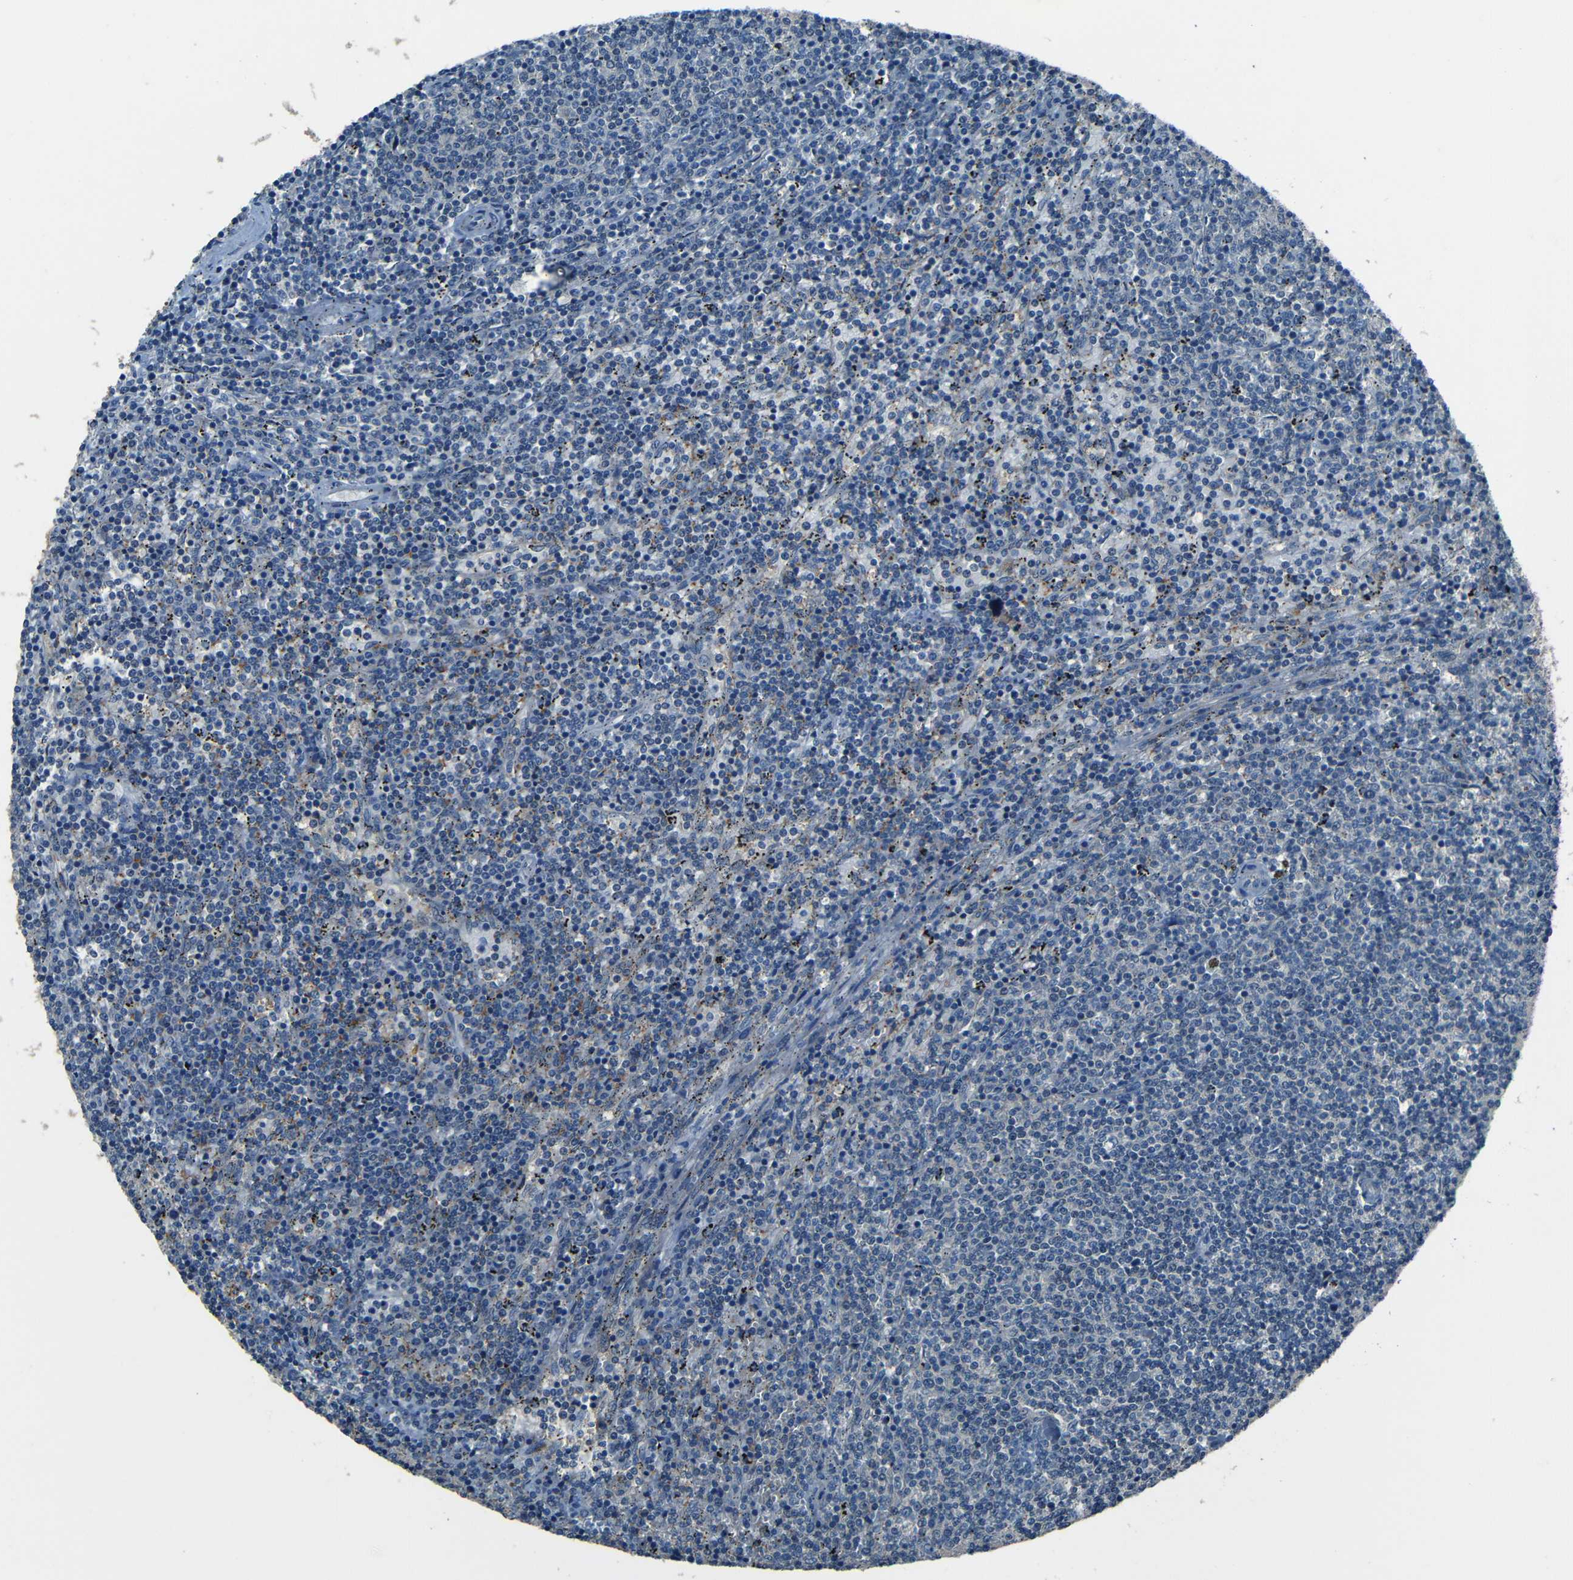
{"staining": {"intensity": "negative", "quantity": "none", "location": "none"}, "tissue": "lymphoma", "cell_type": "Tumor cells", "image_type": "cancer", "snomed": [{"axis": "morphology", "description": "Malignant lymphoma, non-Hodgkin's type, Low grade"}, {"axis": "topography", "description": "Spleen"}], "caption": "This is an immunohistochemistry micrograph of malignant lymphoma, non-Hodgkin's type (low-grade). There is no positivity in tumor cells.", "gene": "SLA", "patient": {"sex": "female", "age": 50}}